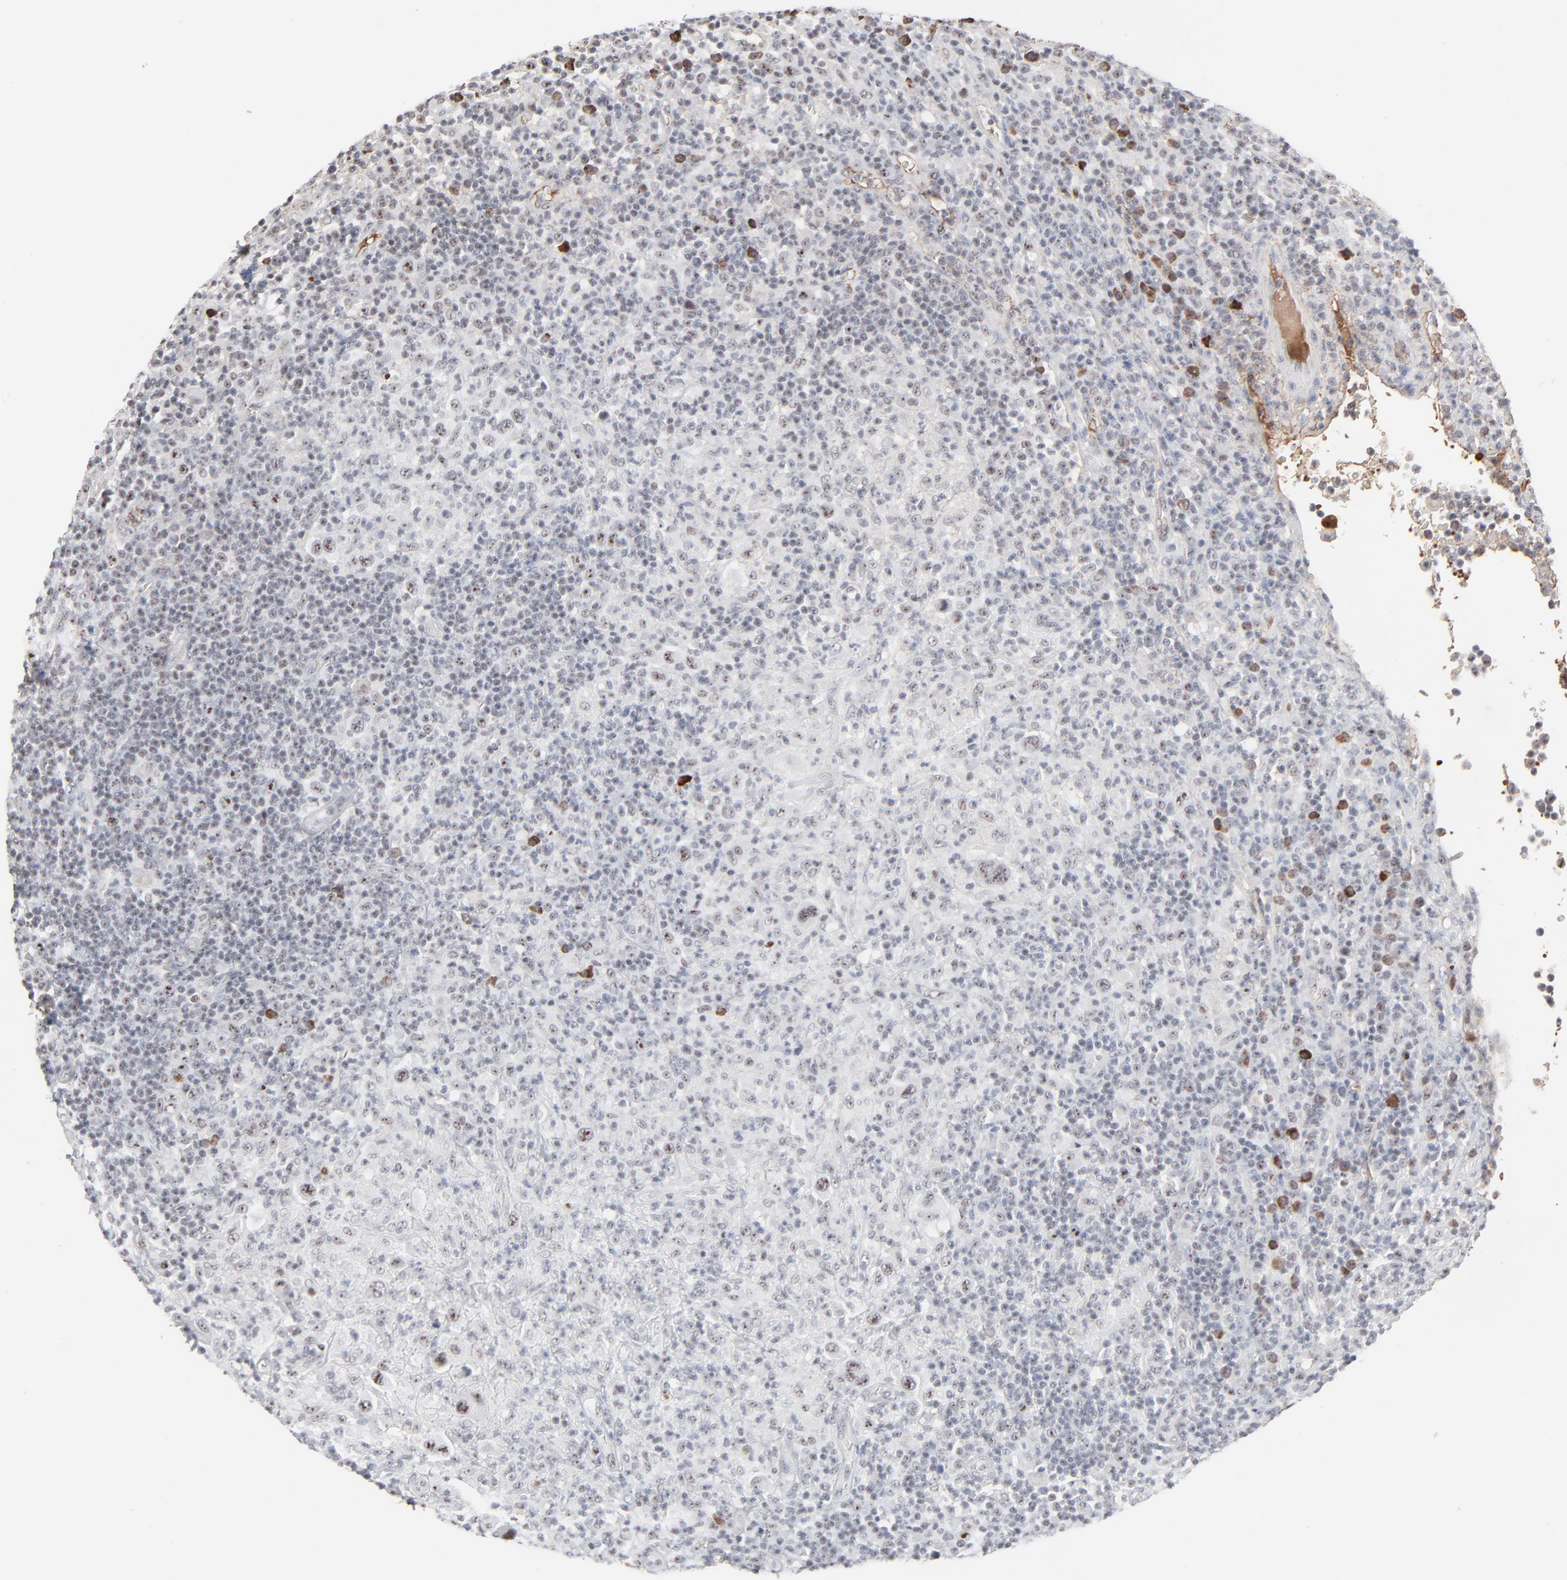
{"staining": {"intensity": "strong", "quantity": "<25%", "location": "nuclear"}, "tissue": "lymphoma", "cell_type": "Tumor cells", "image_type": "cancer", "snomed": [{"axis": "morphology", "description": "Hodgkin's disease, NOS"}, {"axis": "topography", "description": "Lymph node"}], "caption": "An IHC micrograph of neoplastic tissue is shown. Protein staining in brown shows strong nuclear positivity in lymphoma within tumor cells.", "gene": "MPHOSPH6", "patient": {"sex": "male", "age": 65}}